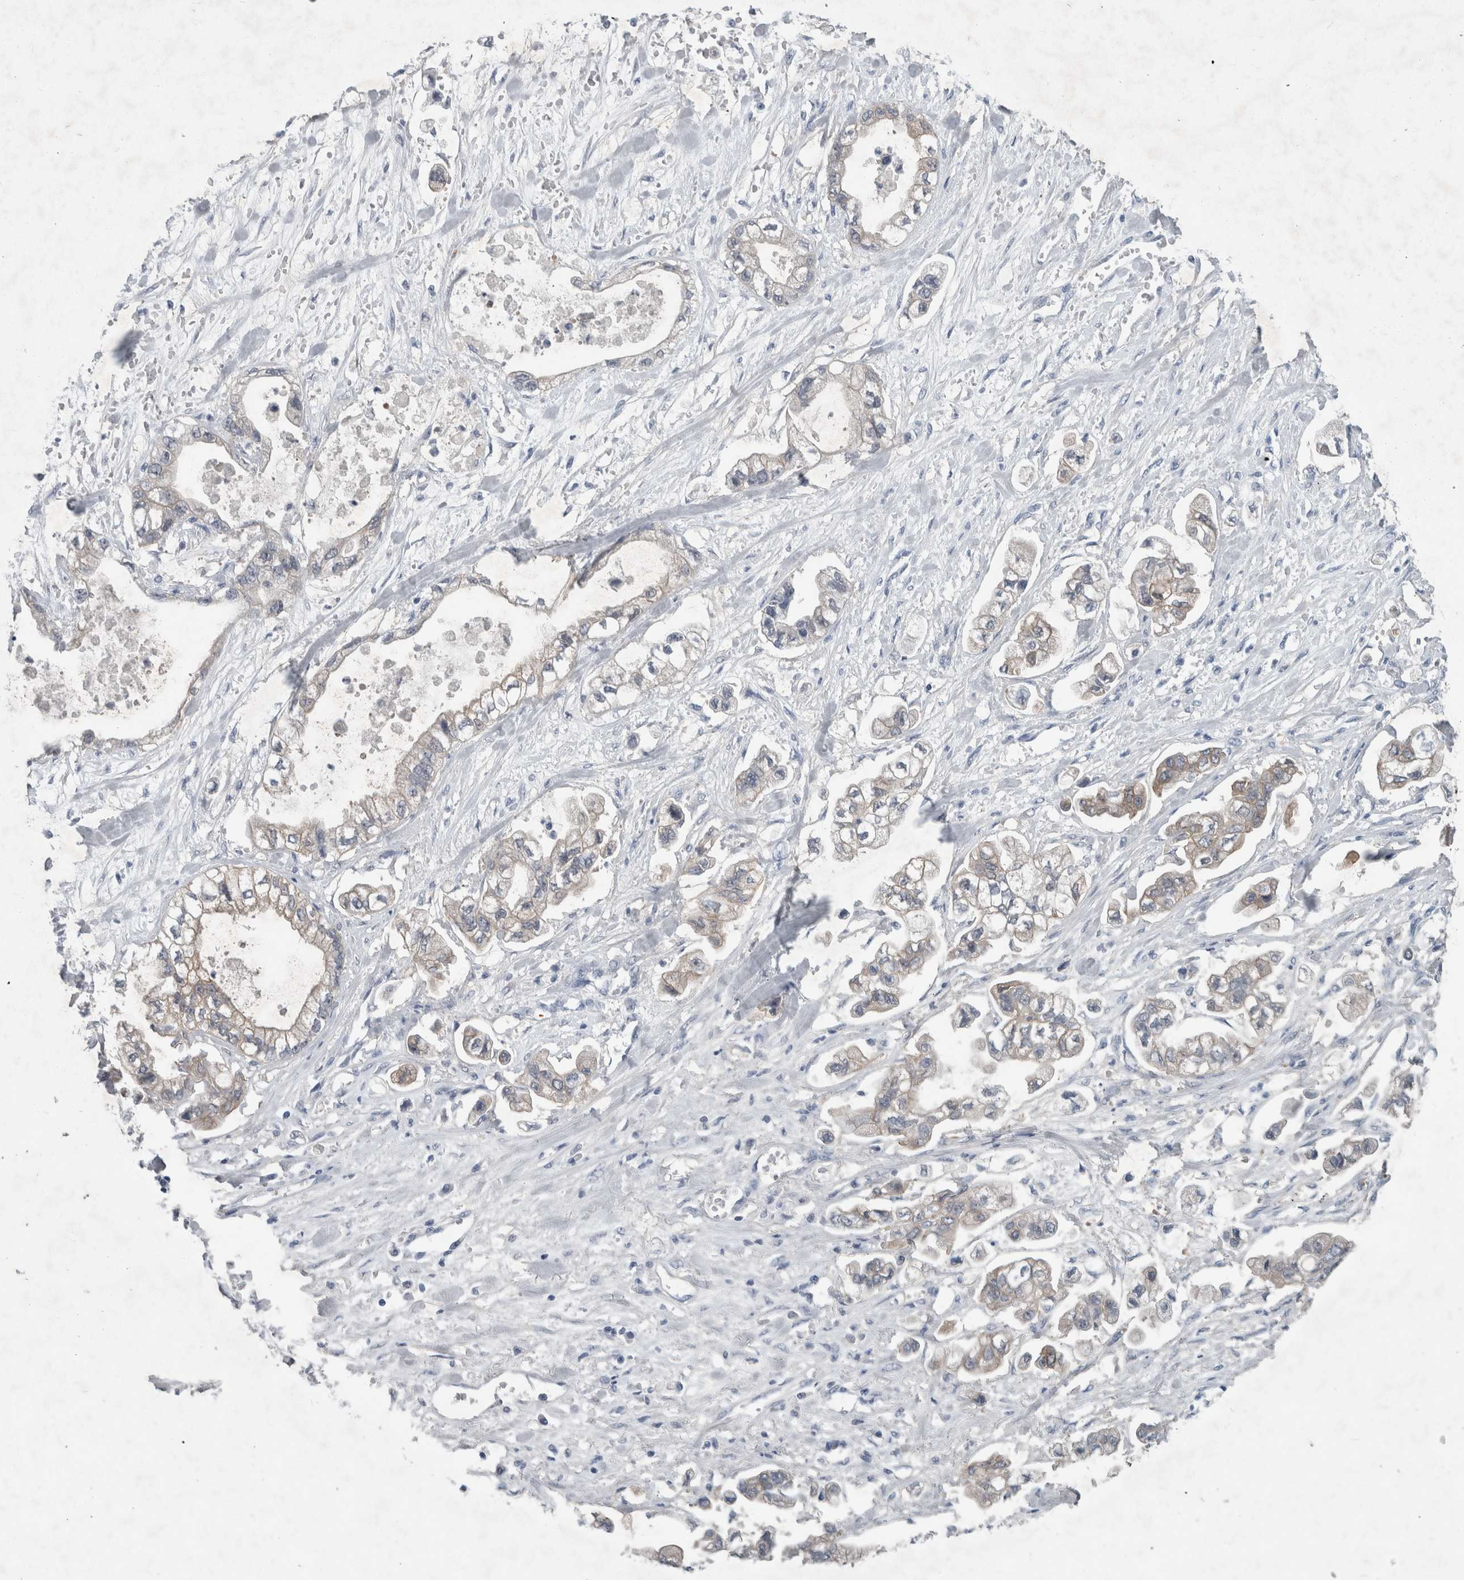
{"staining": {"intensity": "negative", "quantity": "none", "location": "none"}, "tissue": "stomach cancer", "cell_type": "Tumor cells", "image_type": "cancer", "snomed": [{"axis": "morphology", "description": "Normal tissue, NOS"}, {"axis": "morphology", "description": "Adenocarcinoma, NOS"}, {"axis": "topography", "description": "Stomach"}], "caption": "Immunohistochemistry of human stomach cancer (adenocarcinoma) demonstrates no positivity in tumor cells.", "gene": "FAM83H", "patient": {"sex": "male", "age": 62}}